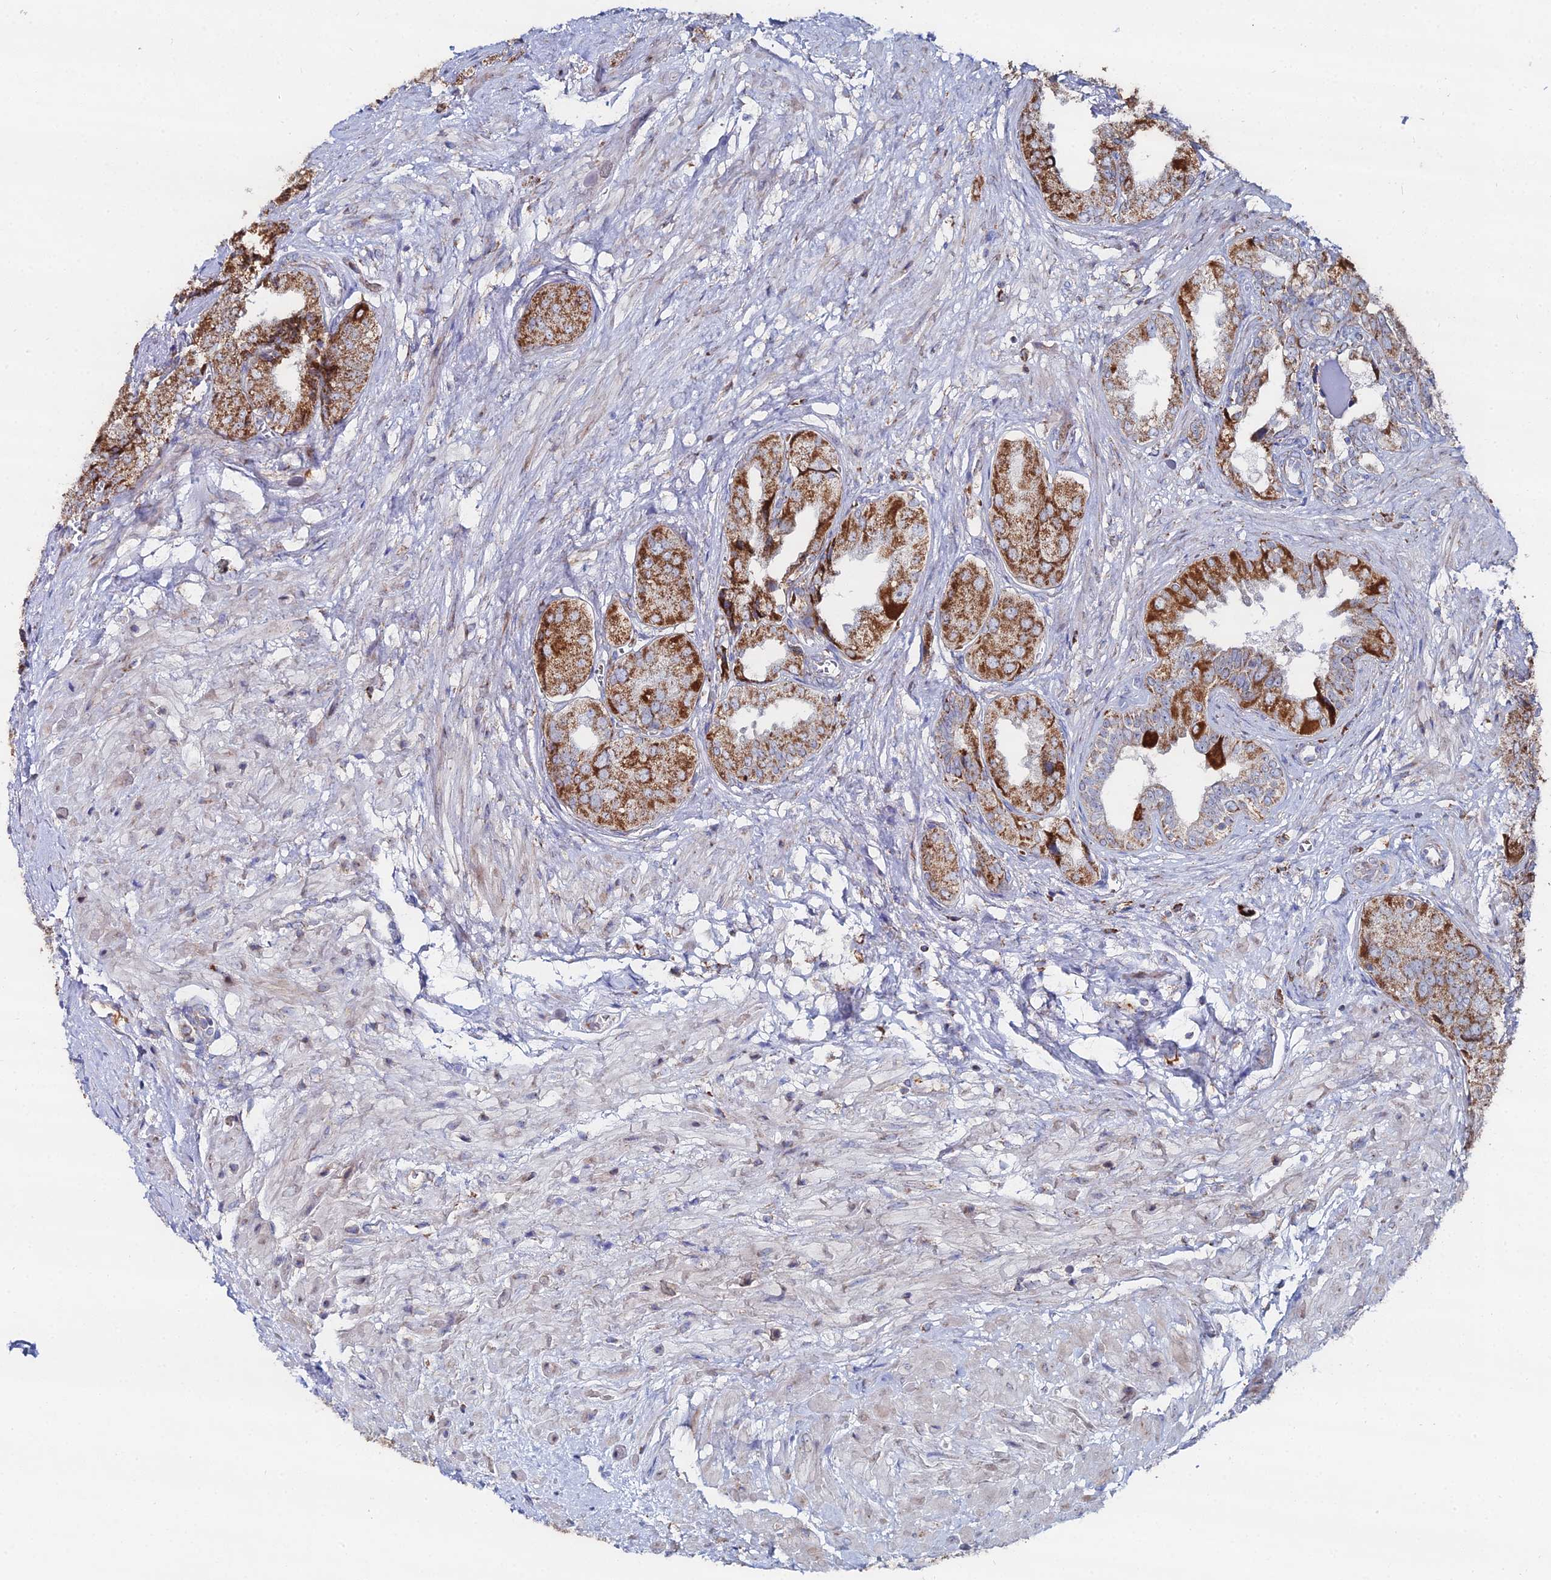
{"staining": {"intensity": "strong", "quantity": ">75%", "location": "cytoplasmic/membranous"}, "tissue": "seminal vesicle", "cell_type": "Glandular cells", "image_type": "normal", "snomed": [{"axis": "morphology", "description": "Normal tissue, NOS"}, {"axis": "topography", "description": "Seminal veicle"}], "caption": "A brown stain shows strong cytoplasmic/membranous staining of a protein in glandular cells of normal human seminal vesicle. (brown staining indicates protein expression, while blue staining denotes nuclei).", "gene": "MPC1", "patient": {"sex": "male", "age": 63}}